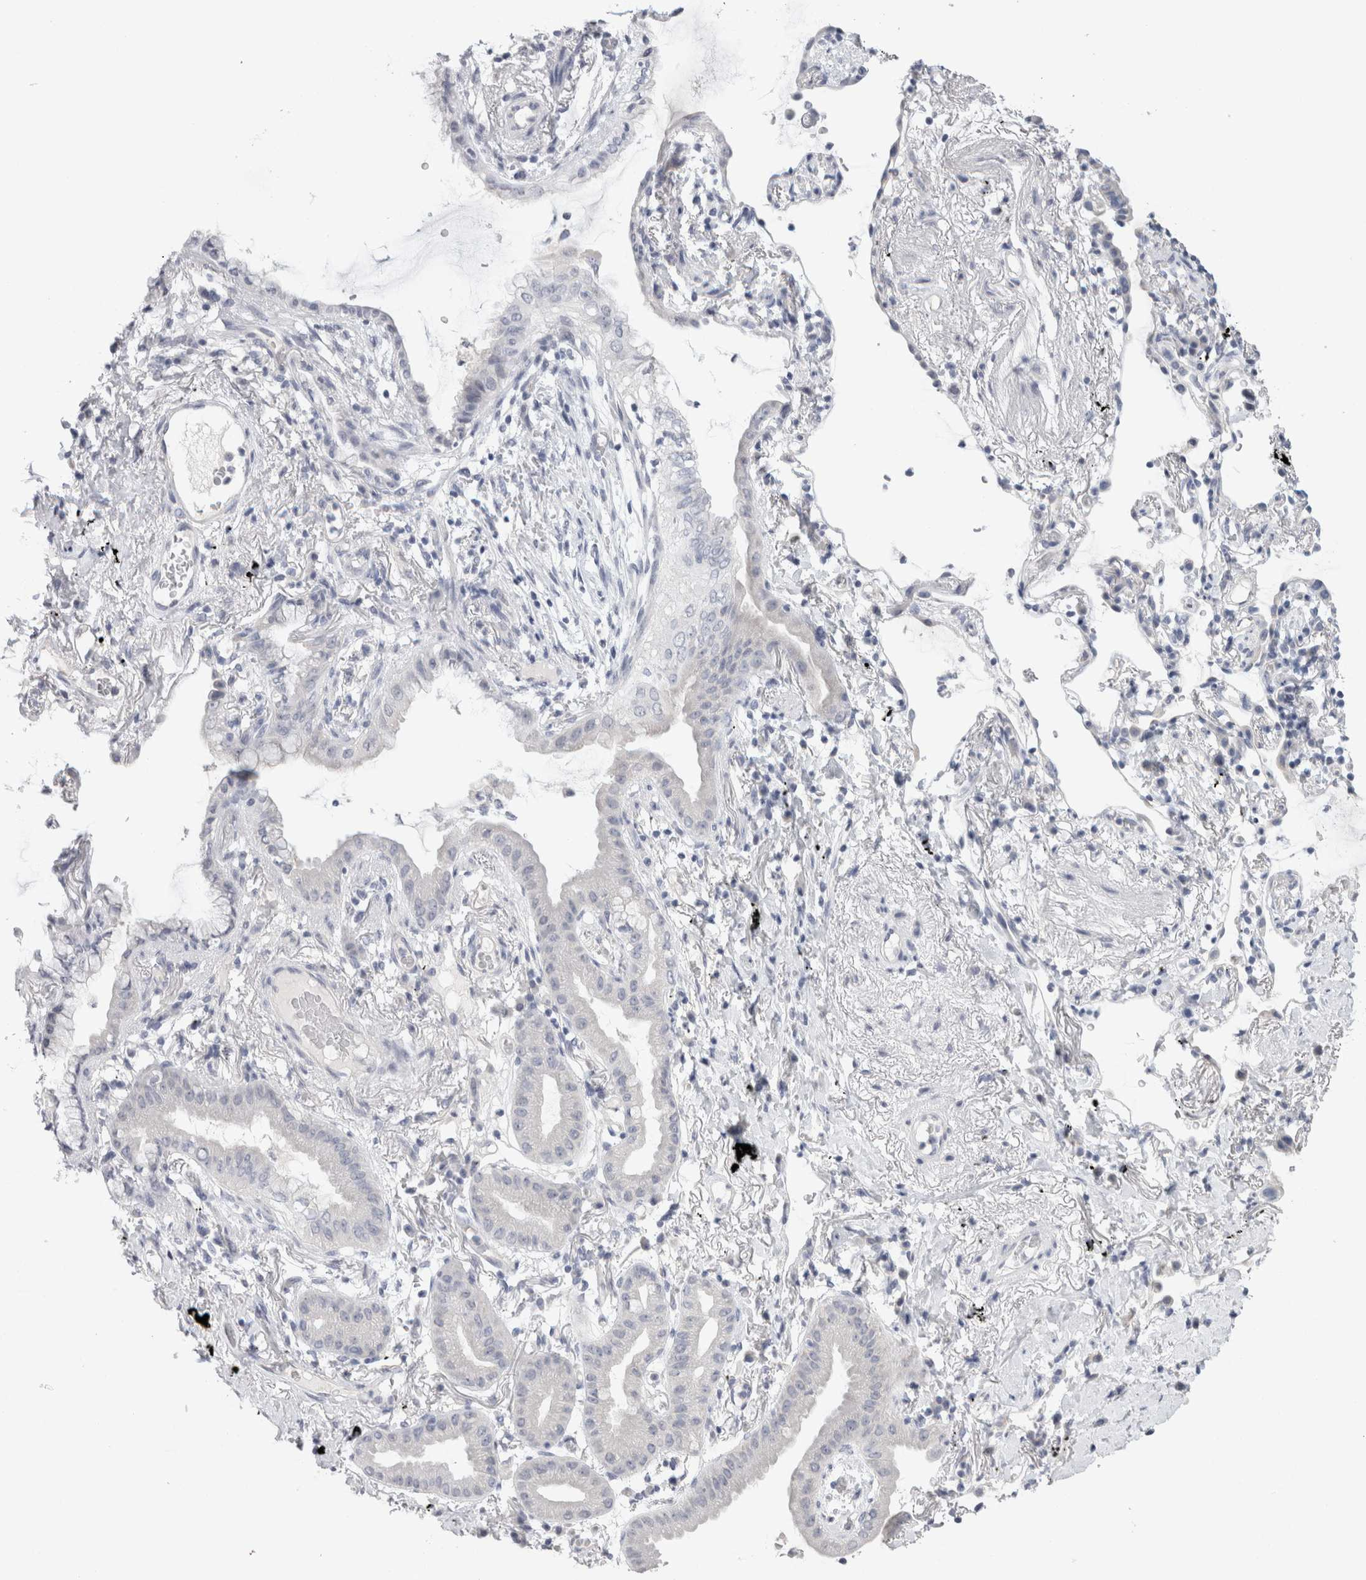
{"staining": {"intensity": "negative", "quantity": "none", "location": "none"}, "tissue": "lung cancer", "cell_type": "Tumor cells", "image_type": "cancer", "snomed": [{"axis": "morphology", "description": "Adenocarcinoma, NOS"}, {"axis": "topography", "description": "Lung"}], "caption": "Immunohistochemistry photomicrograph of lung adenocarcinoma stained for a protein (brown), which demonstrates no expression in tumor cells. (DAB (3,3'-diaminobenzidine) IHC with hematoxylin counter stain).", "gene": "TONSL", "patient": {"sex": "female", "age": 70}}